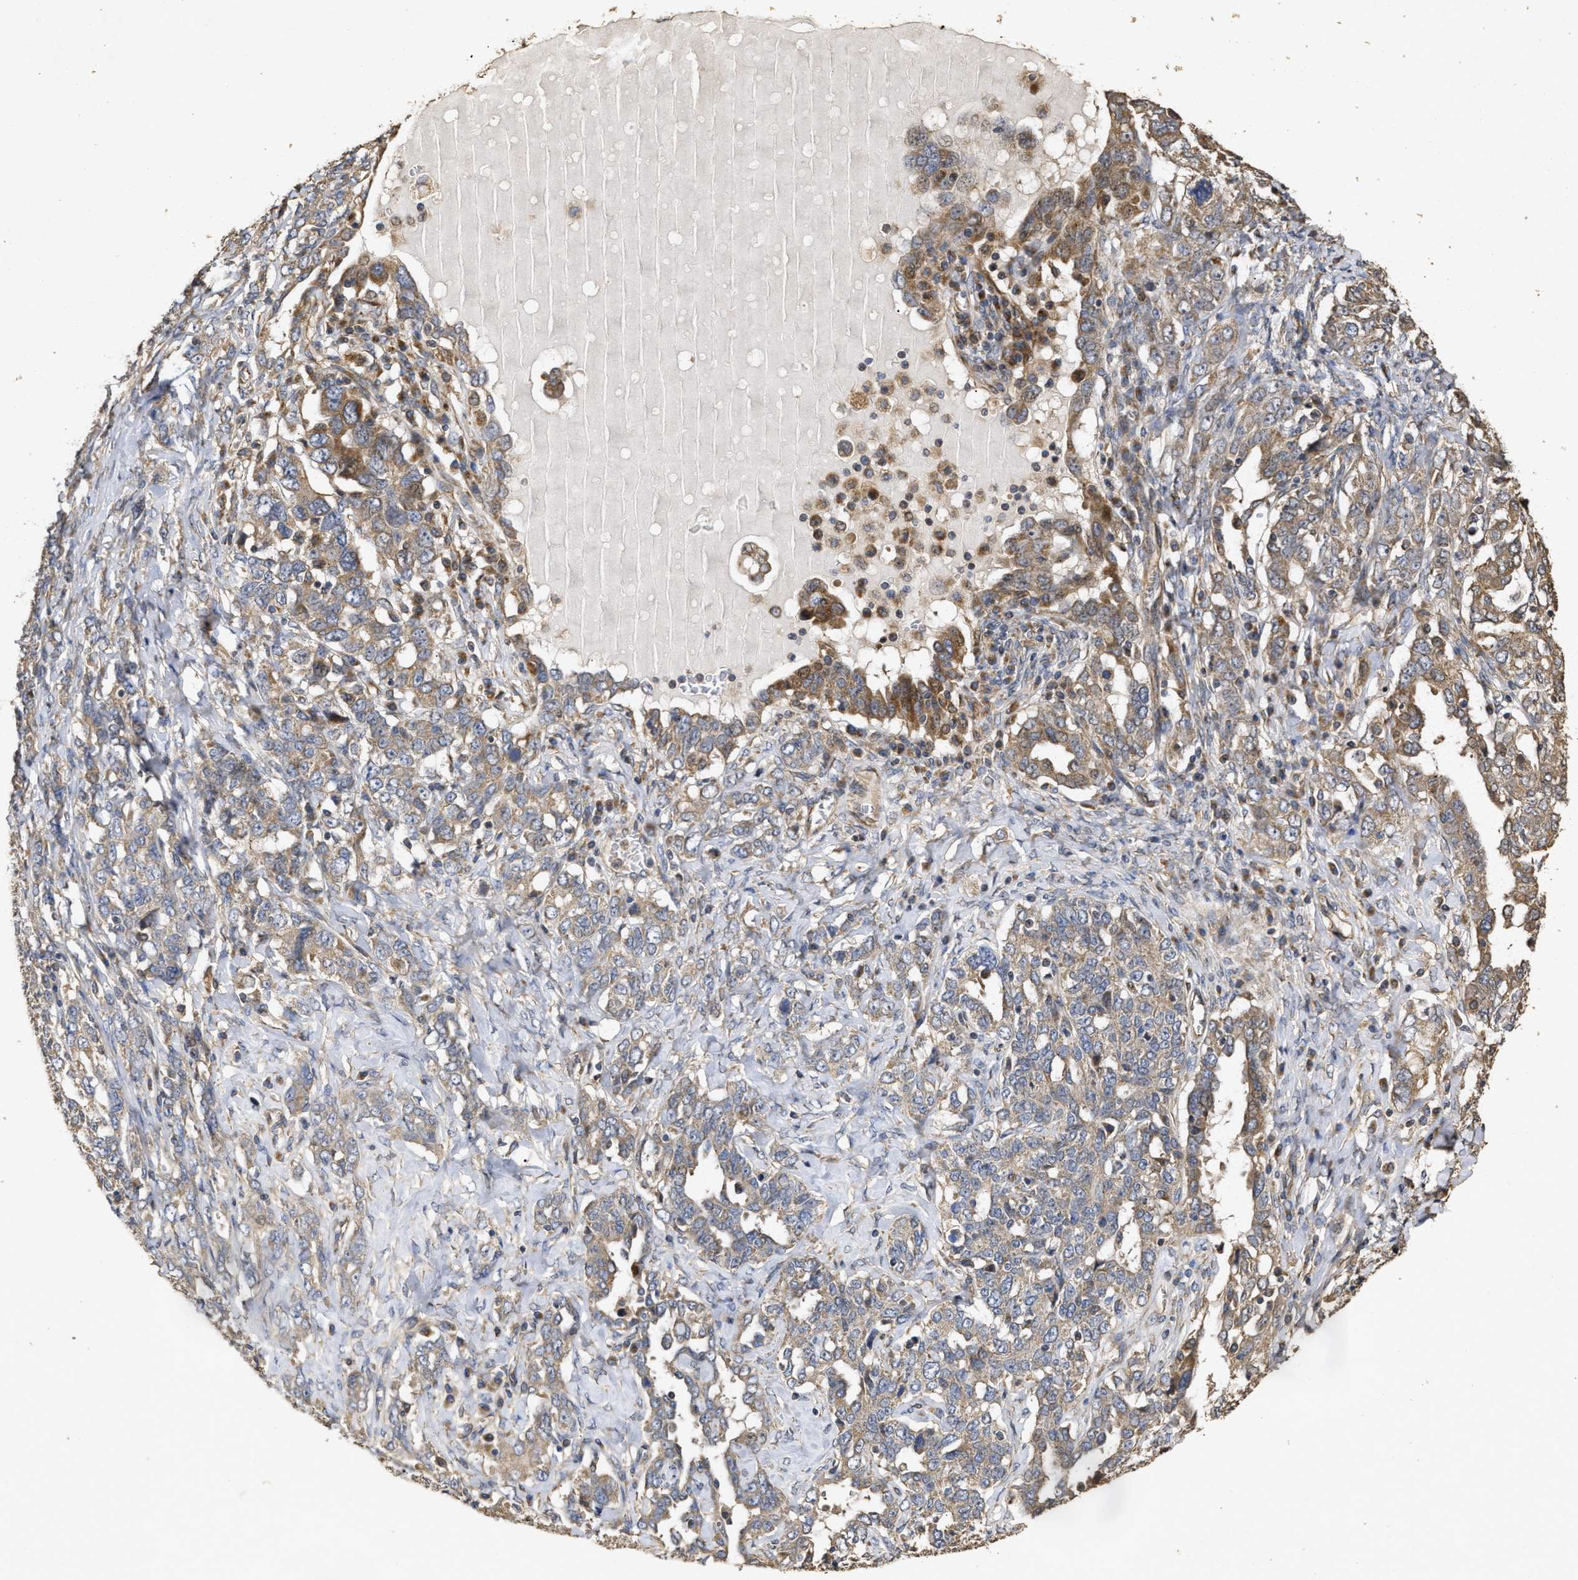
{"staining": {"intensity": "weak", "quantity": ">75%", "location": "cytoplasmic/membranous"}, "tissue": "ovarian cancer", "cell_type": "Tumor cells", "image_type": "cancer", "snomed": [{"axis": "morphology", "description": "Carcinoma, endometroid"}, {"axis": "topography", "description": "Ovary"}], "caption": "There is low levels of weak cytoplasmic/membranous positivity in tumor cells of ovarian cancer (endometroid carcinoma), as demonstrated by immunohistochemical staining (brown color).", "gene": "NAV1", "patient": {"sex": "female", "age": 62}}